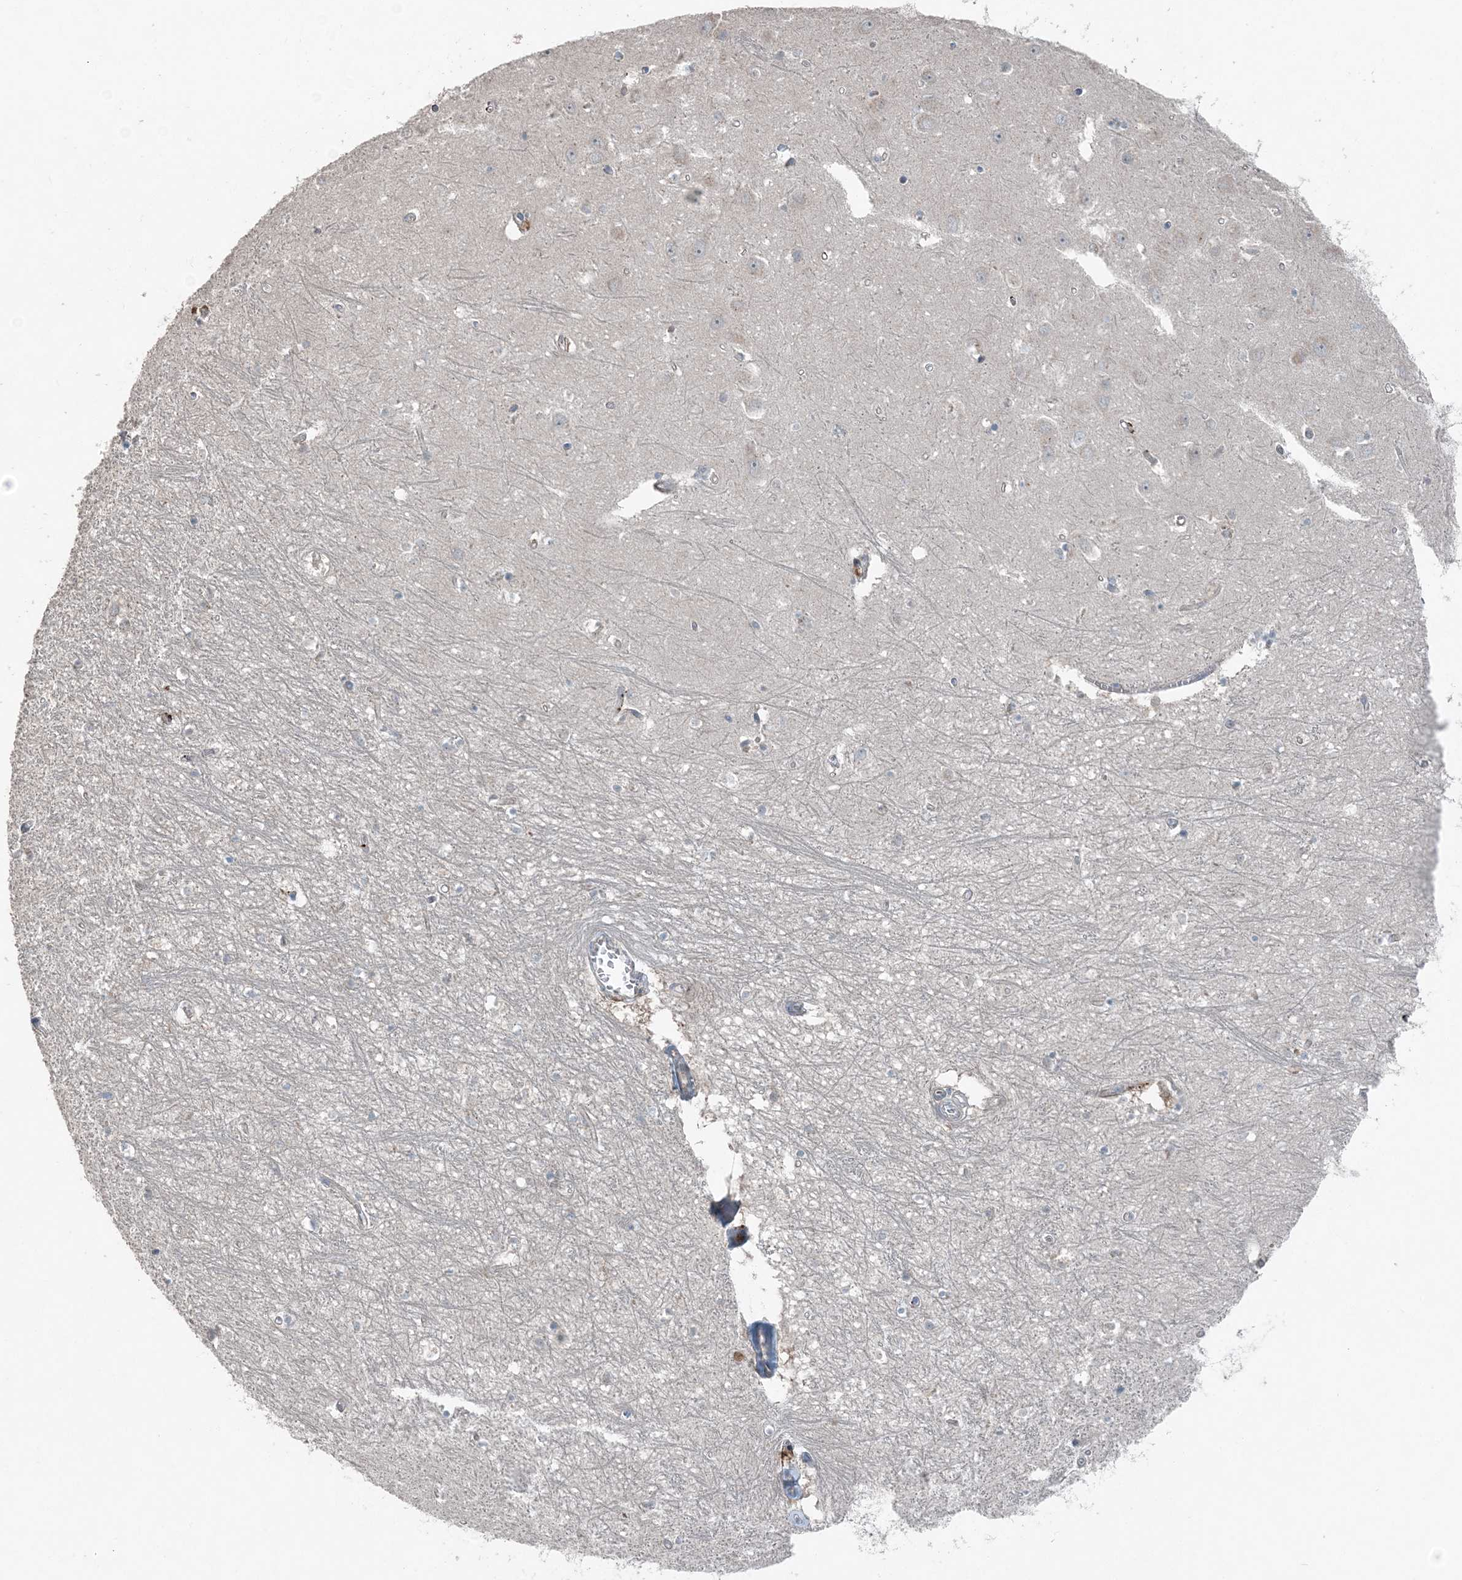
{"staining": {"intensity": "negative", "quantity": "none", "location": "none"}, "tissue": "hippocampus", "cell_type": "Glial cells", "image_type": "normal", "snomed": [{"axis": "morphology", "description": "Normal tissue, NOS"}, {"axis": "topography", "description": "Hippocampus"}], "caption": "Human hippocampus stained for a protein using IHC shows no staining in glial cells.", "gene": "KY", "patient": {"sex": "female", "age": 64}}